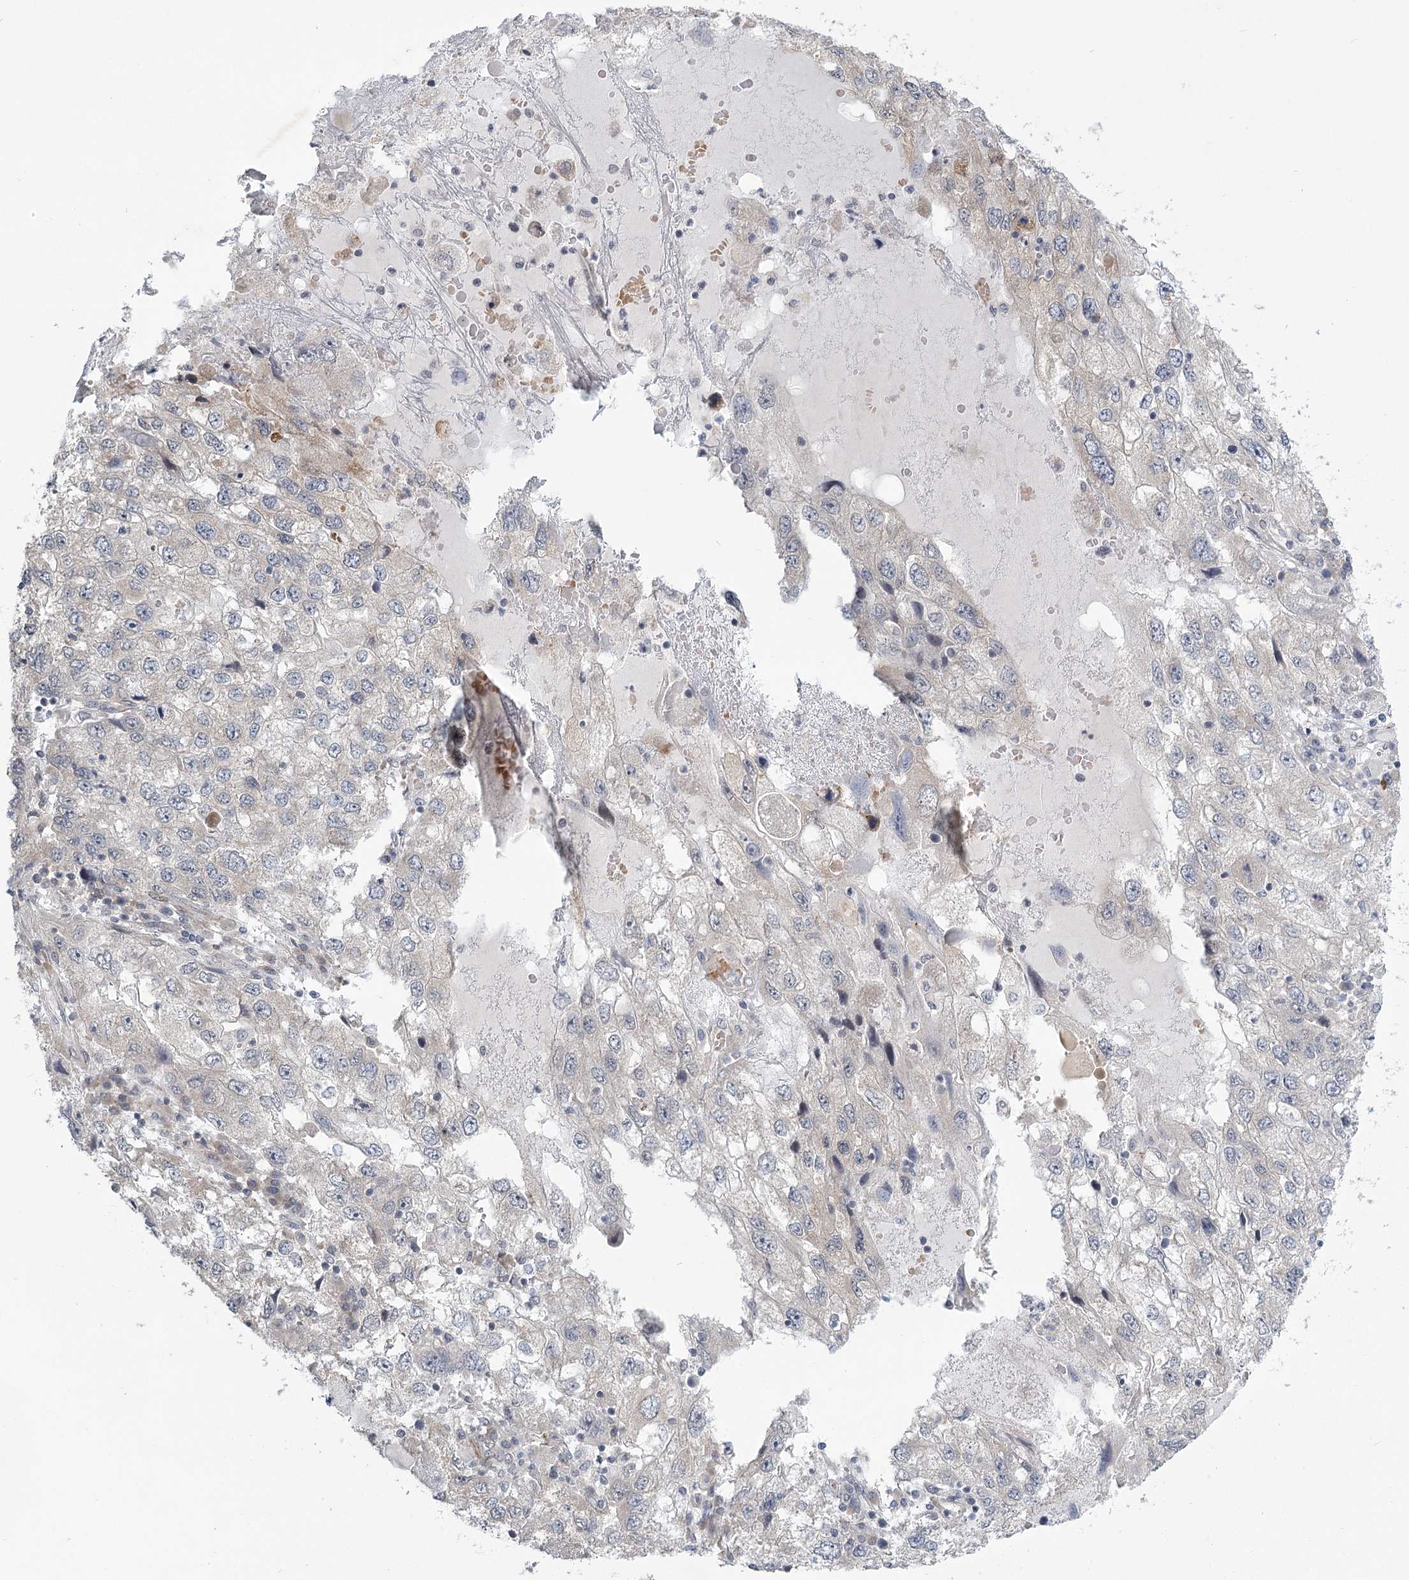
{"staining": {"intensity": "negative", "quantity": "none", "location": "none"}, "tissue": "endometrial cancer", "cell_type": "Tumor cells", "image_type": "cancer", "snomed": [{"axis": "morphology", "description": "Adenocarcinoma, NOS"}, {"axis": "topography", "description": "Endometrium"}], "caption": "IHC of human endometrial adenocarcinoma displays no expression in tumor cells.", "gene": "MEPE", "patient": {"sex": "female", "age": 49}}